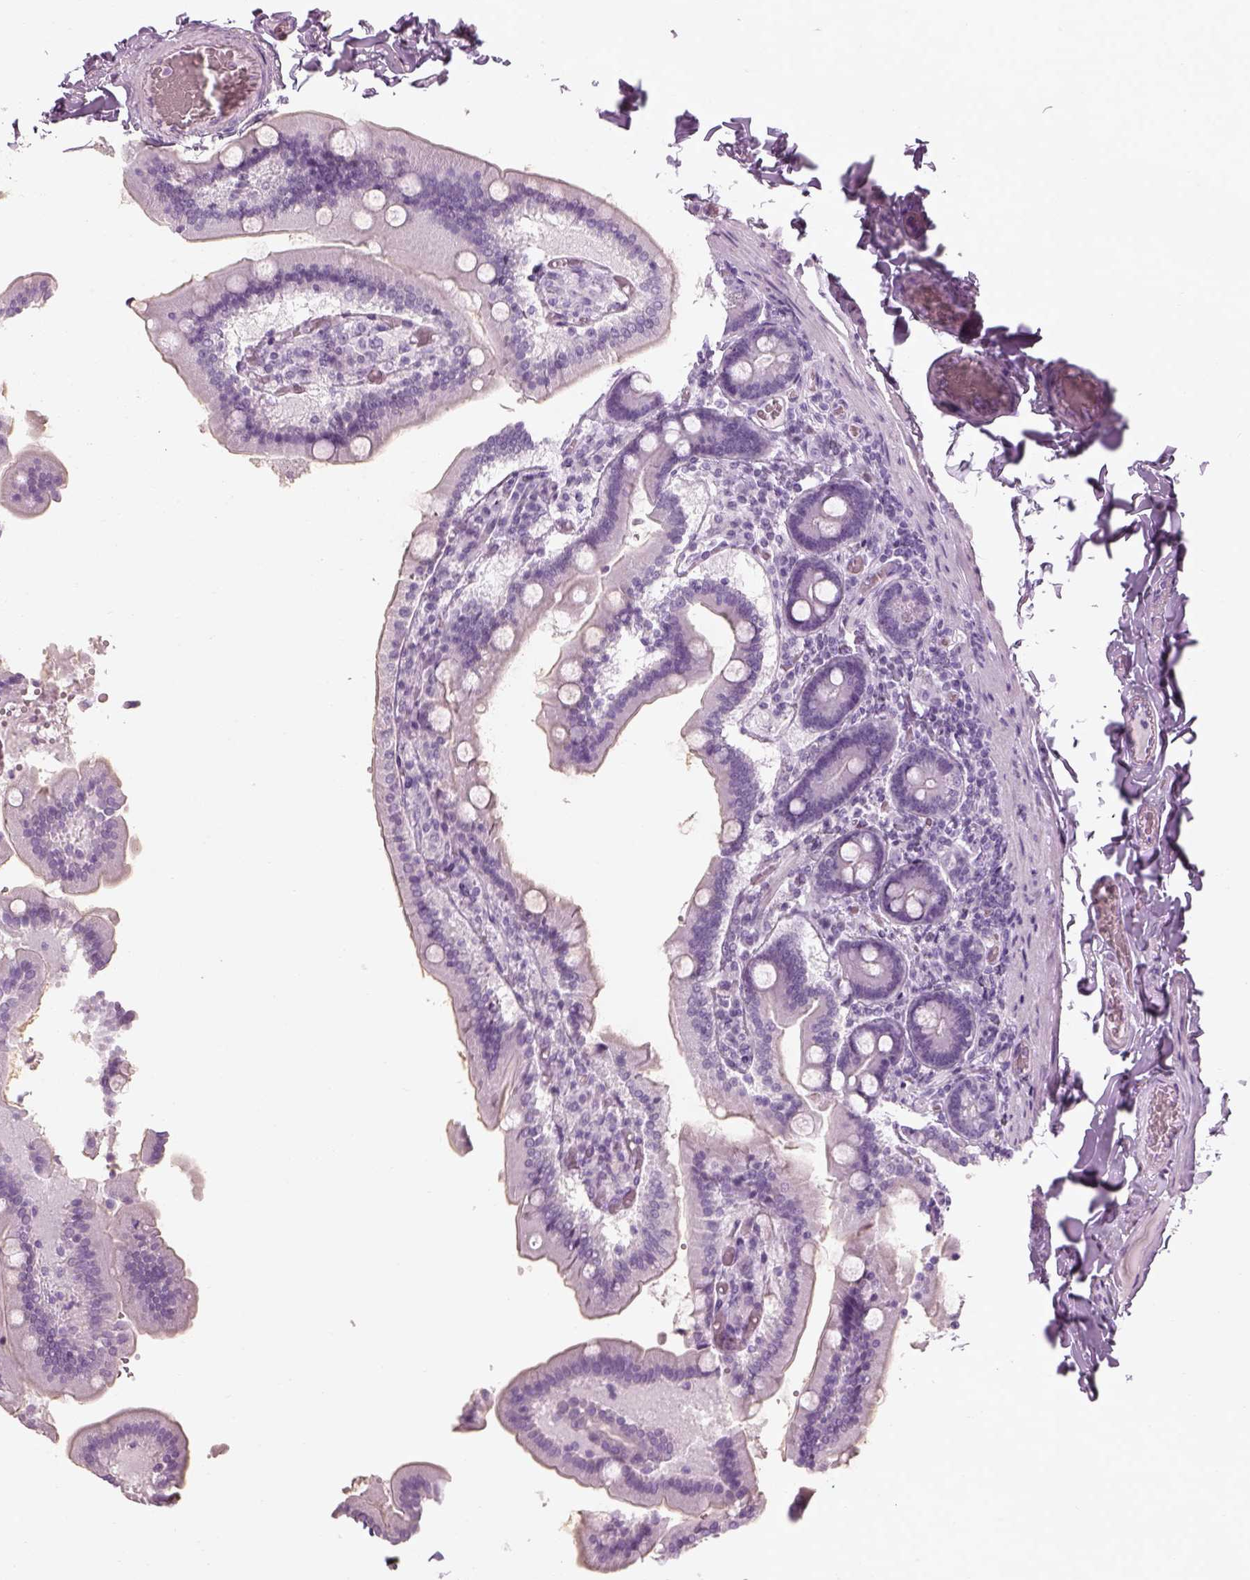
{"staining": {"intensity": "negative", "quantity": "none", "location": "none"}, "tissue": "duodenum", "cell_type": "Glandular cells", "image_type": "normal", "snomed": [{"axis": "morphology", "description": "Normal tissue, NOS"}, {"axis": "topography", "description": "Duodenum"}], "caption": "Immunohistochemical staining of benign human duodenum displays no significant expression in glandular cells. (DAB (3,3'-diaminobenzidine) IHC visualized using brightfield microscopy, high magnification).", "gene": "SAG", "patient": {"sex": "female", "age": 62}}